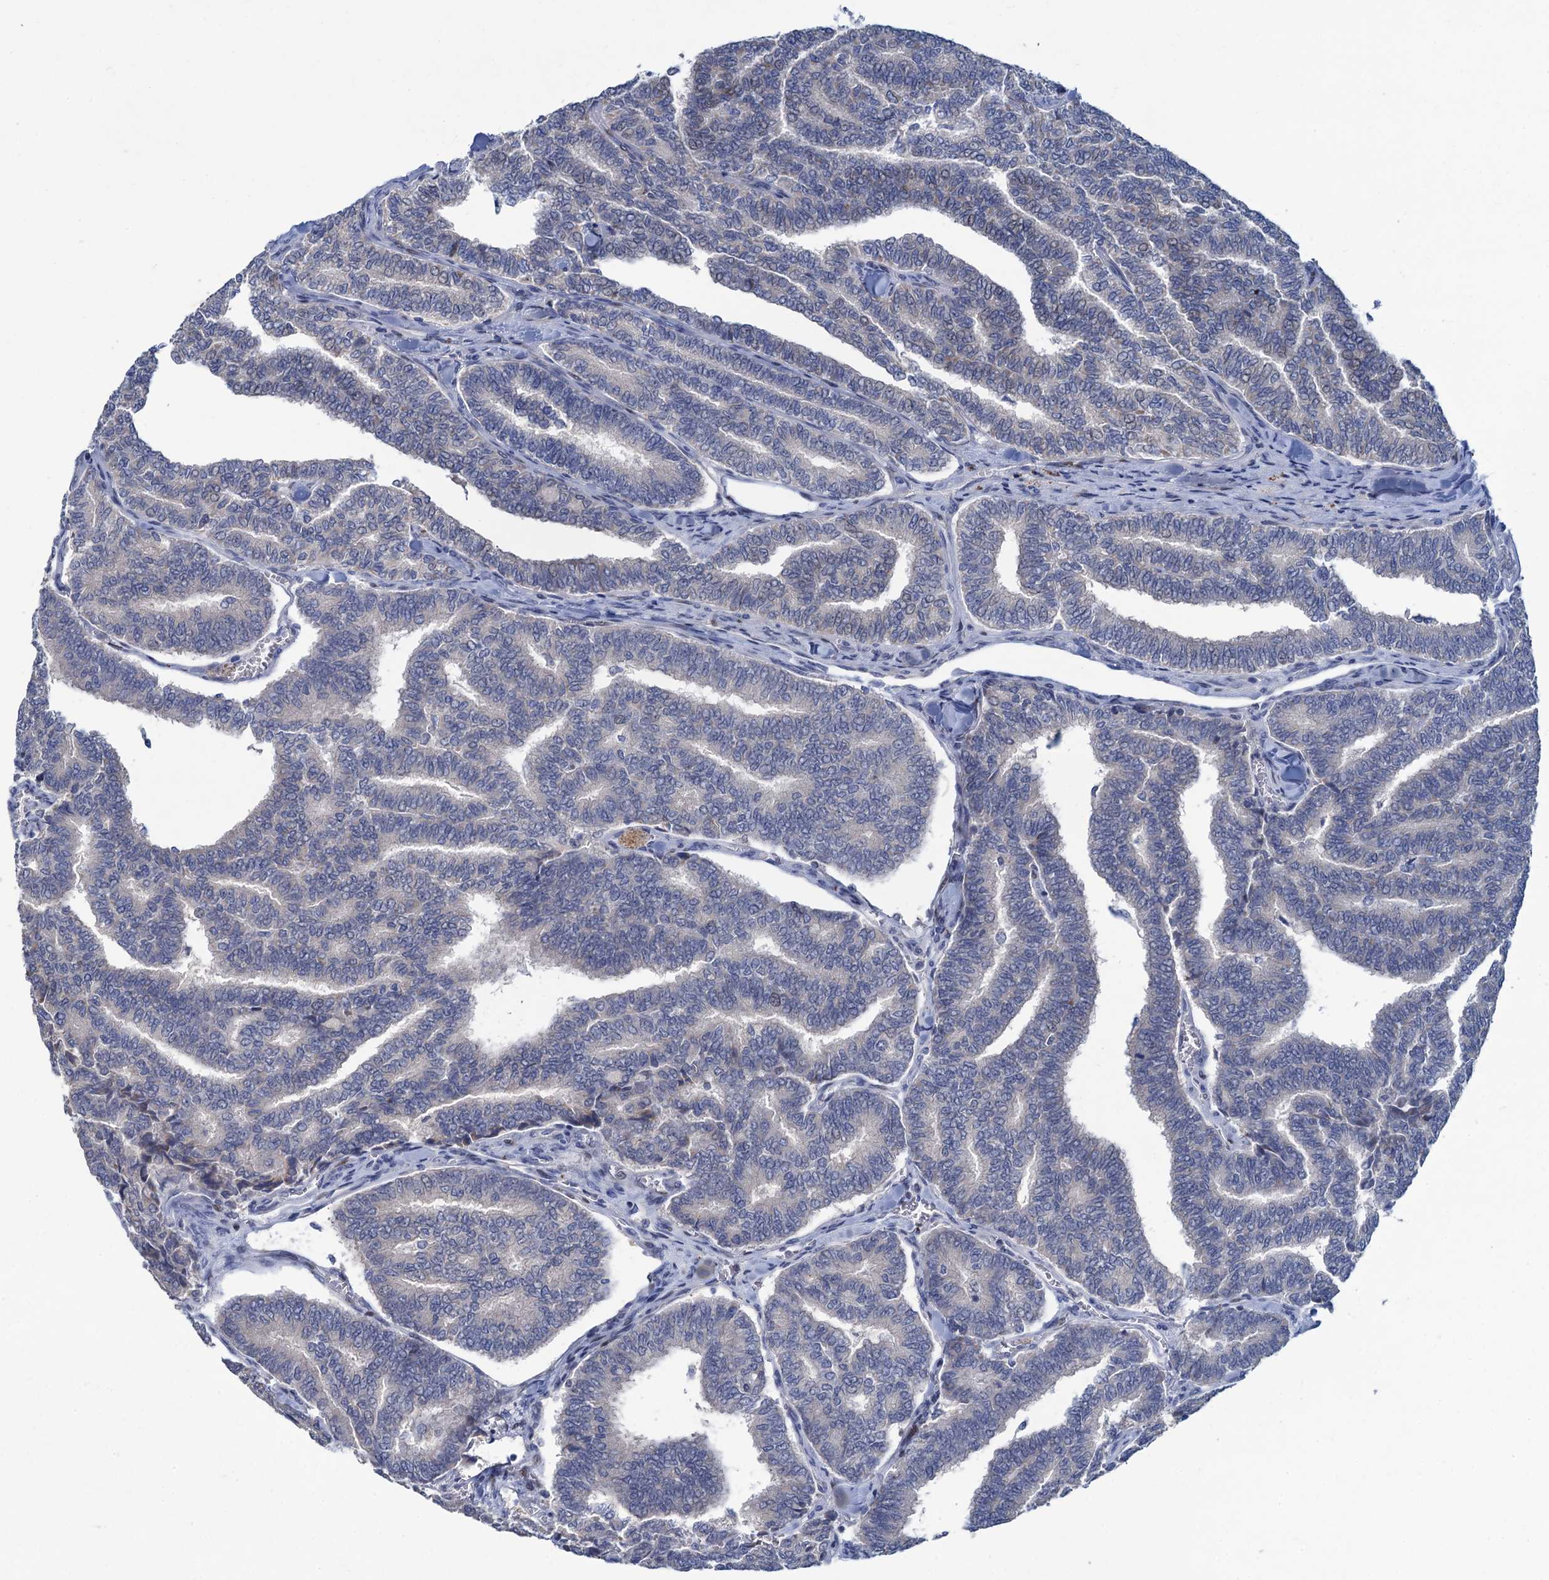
{"staining": {"intensity": "negative", "quantity": "none", "location": "none"}, "tissue": "thyroid cancer", "cell_type": "Tumor cells", "image_type": "cancer", "snomed": [{"axis": "morphology", "description": "Papillary adenocarcinoma, NOS"}, {"axis": "topography", "description": "Thyroid gland"}], "caption": "IHC image of neoplastic tissue: human papillary adenocarcinoma (thyroid) stained with DAB (3,3'-diaminobenzidine) exhibits no significant protein staining in tumor cells. (DAB immunohistochemistry, high magnification).", "gene": "ESYT3", "patient": {"sex": "female", "age": 35}}